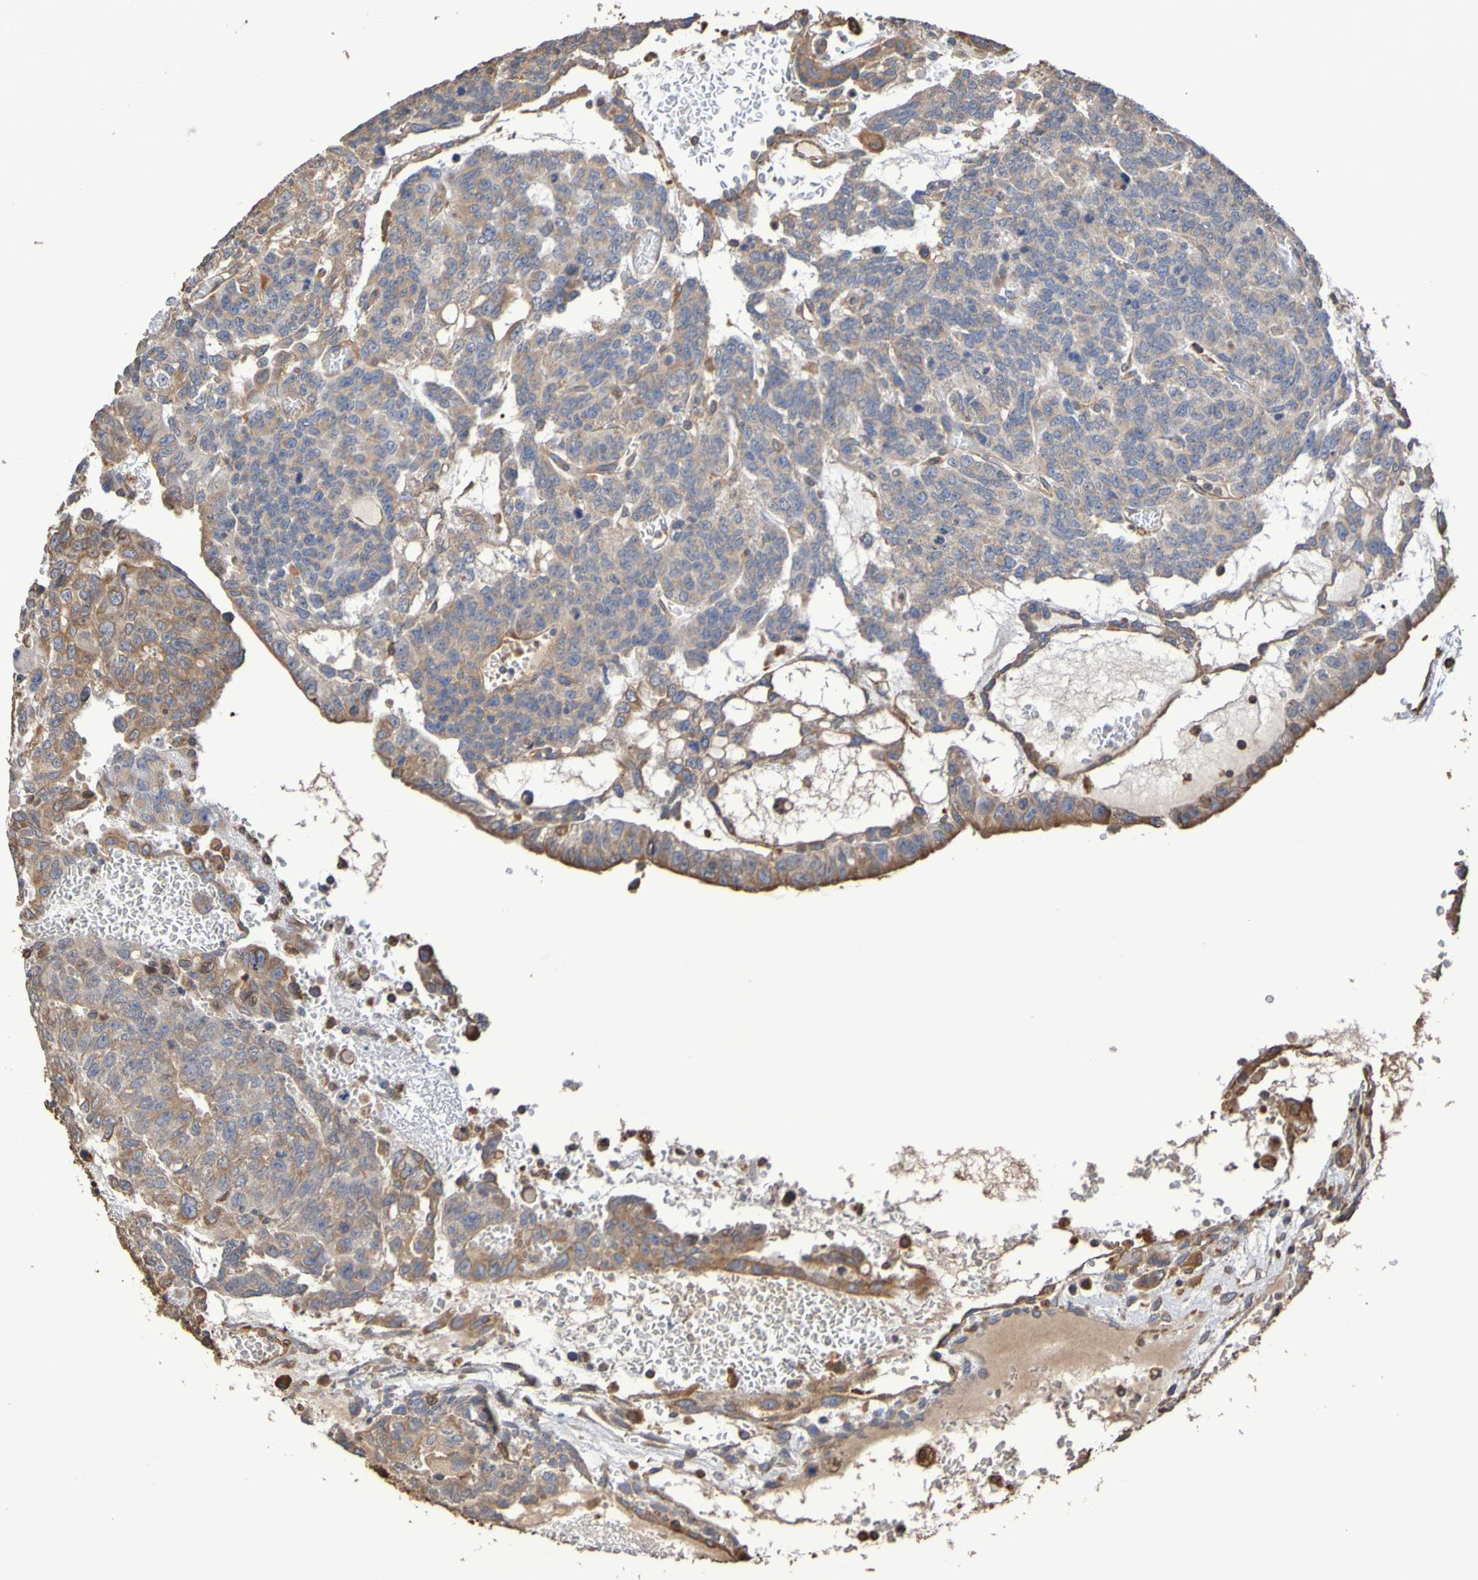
{"staining": {"intensity": "weak", "quantity": ">75%", "location": "cytoplasmic/membranous"}, "tissue": "testis cancer", "cell_type": "Tumor cells", "image_type": "cancer", "snomed": [{"axis": "morphology", "description": "Seminoma, NOS"}, {"axis": "morphology", "description": "Carcinoma, Embryonal, NOS"}, {"axis": "topography", "description": "Testis"}], "caption": "High-magnification brightfield microscopy of testis cancer (seminoma) stained with DAB (brown) and counterstained with hematoxylin (blue). tumor cells exhibit weak cytoplasmic/membranous expression is seen in approximately>75% of cells.", "gene": "RAB11A", "patient": {"sex": "male", "age": 52}}